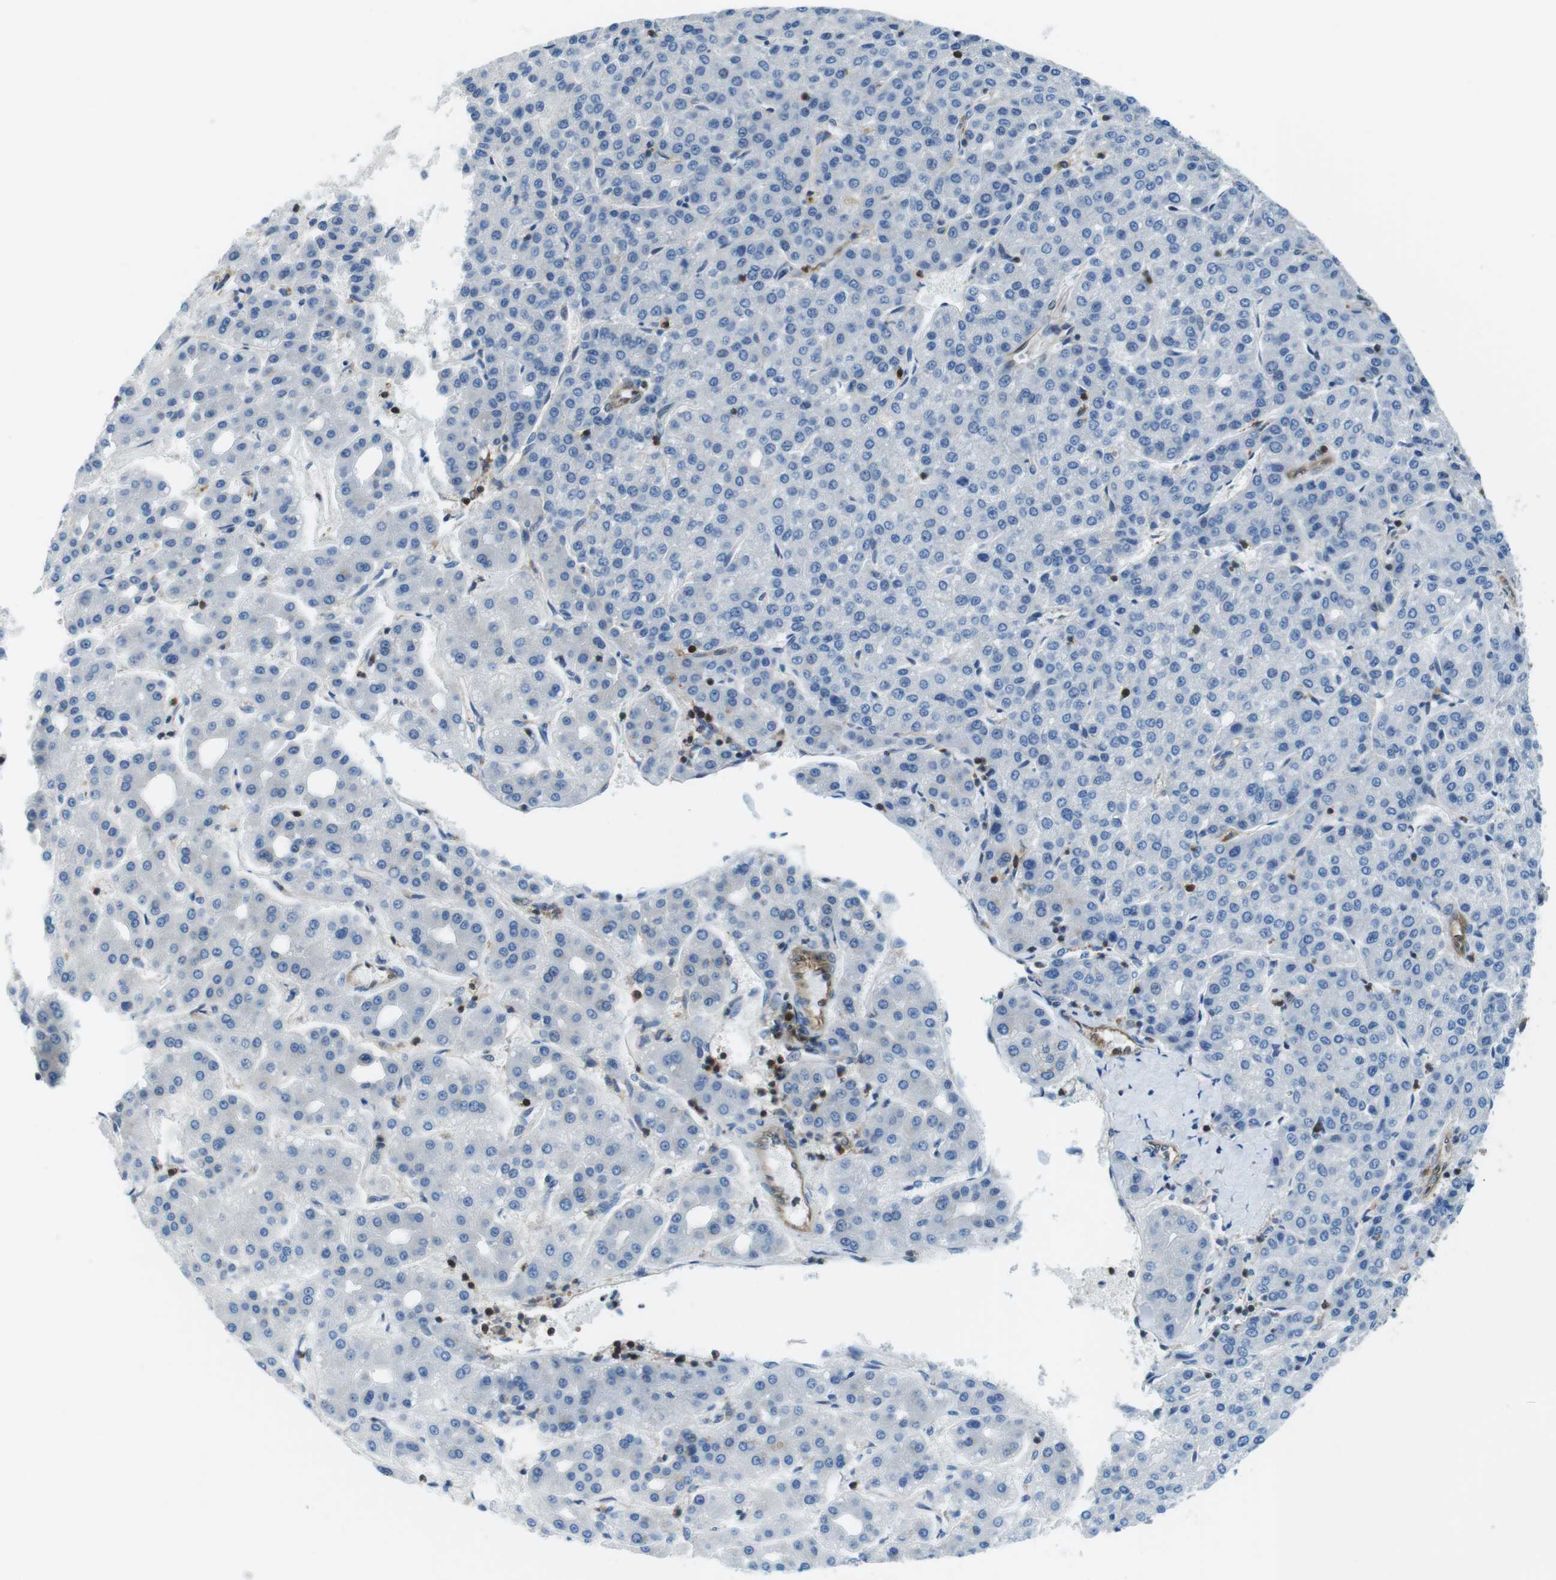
{"staining": {"intensity": "negative", "quantity": "none", "location": "none"}, "tissue": "liver cancer", "cell_type": "Tumor cells", "image_type": "cancer", "snomed": [{"axis": "morphology", "description": "Carcinoma, Hepatocellular, NOS"}, {"axis": "topography", "description": "Liver"}], "caption": "A photomicrograph of hepatocellular carcinoma (liver) stained for a protein demonstrates no brown staining in tumor cells.", "gene": "TES", "patient": {"sex": "male", "age": 65}}